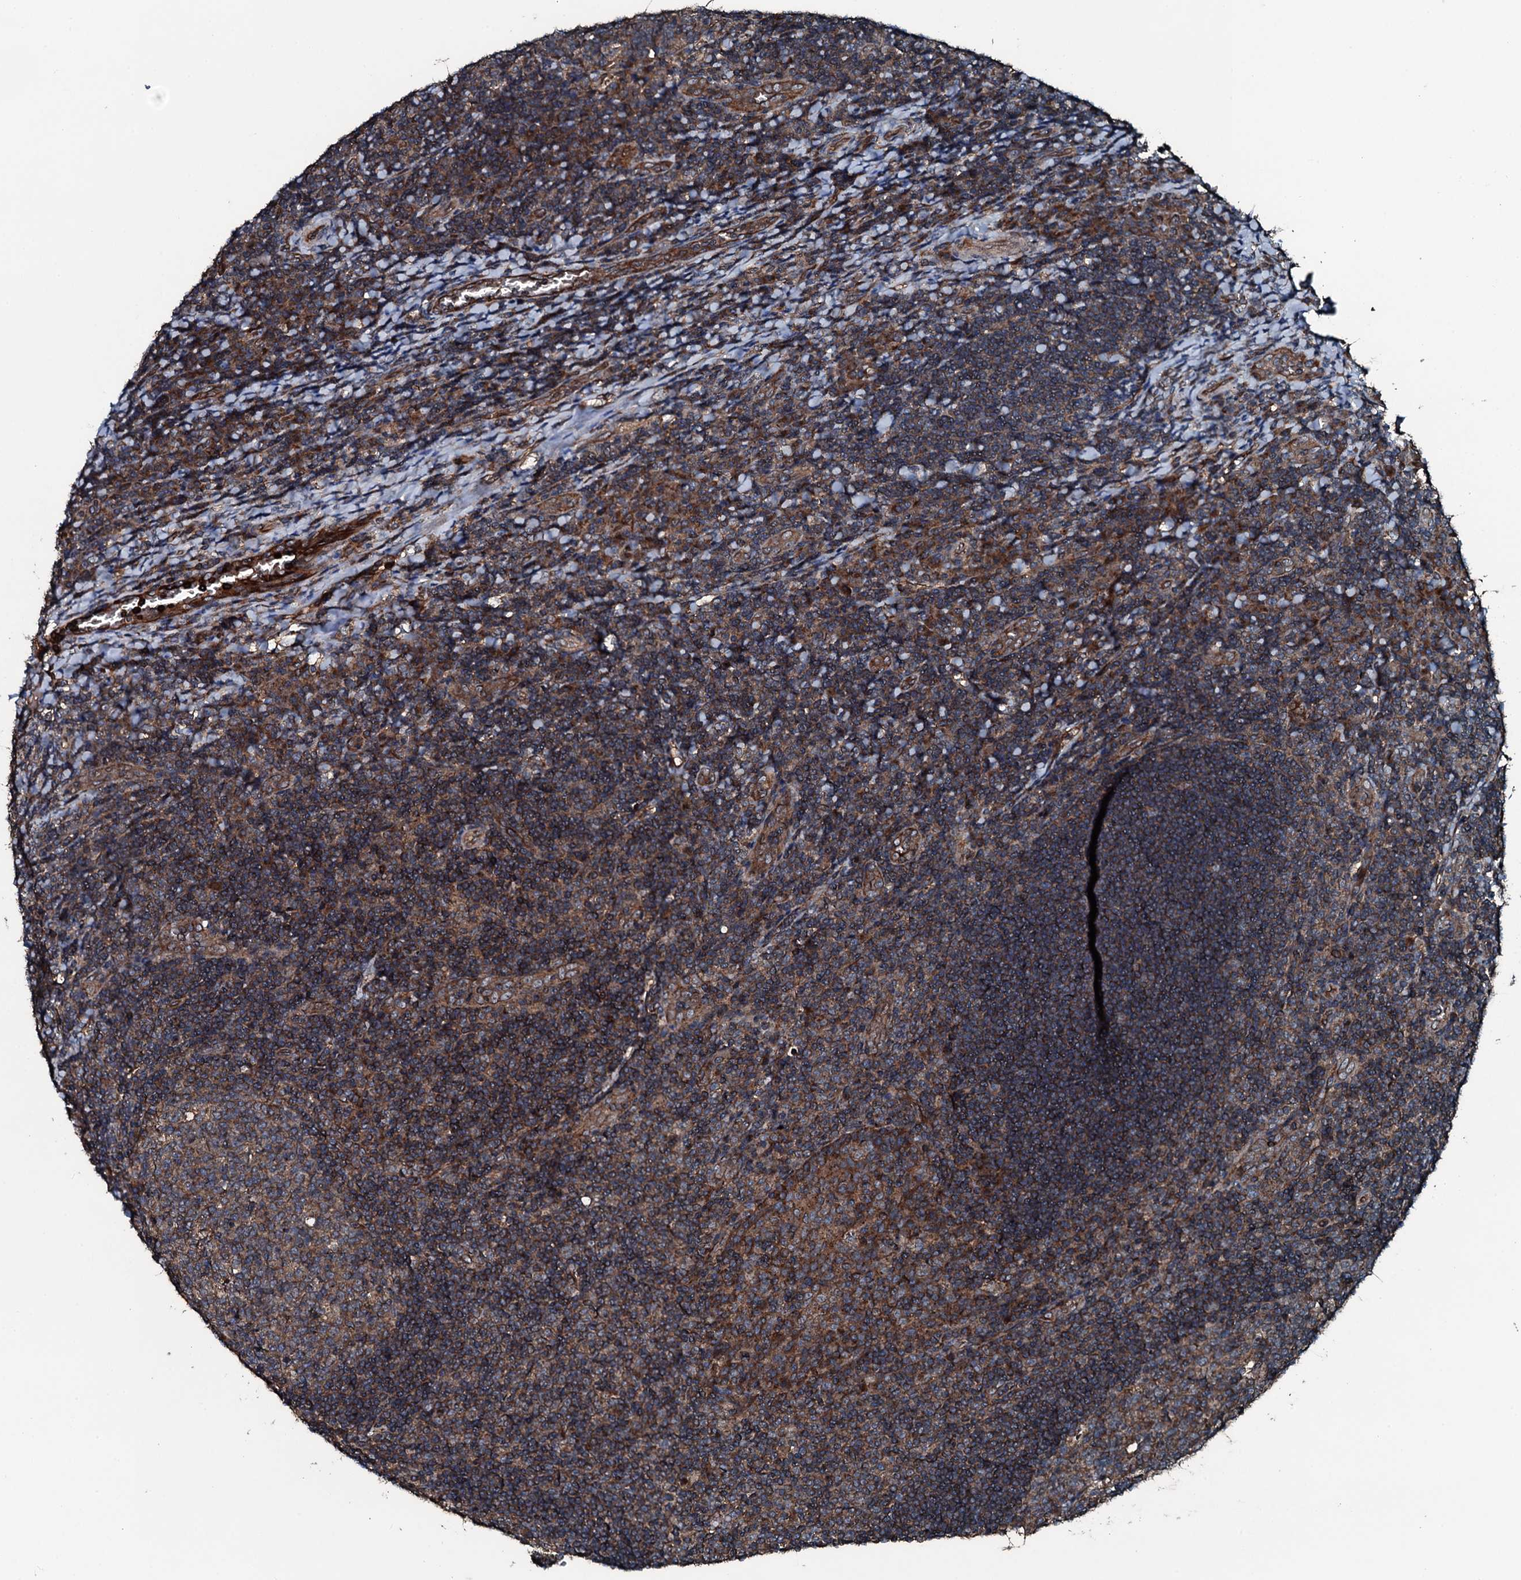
{"staining": {"intensity": "strong", "quantity": "25%-75%", "location": "cytoplasmic/membranous"}, "tissue": "tonsil", "cell_type": "Germinal center cells", "image_type": "normal", "snomed": [{"axis": "morphology", "description": "Normal tissue, NOS"}, {"axis": "topography", "description": "Tonsil"}], "caption": "This histopathology image reveals IHC staining of benign human tonsil, with high strong cytoplasmic/membranous positivity in about 25%-75% of germinal center cells.", "gene": "TRIM7", "patient": {"sex": "male", "age": 17}}